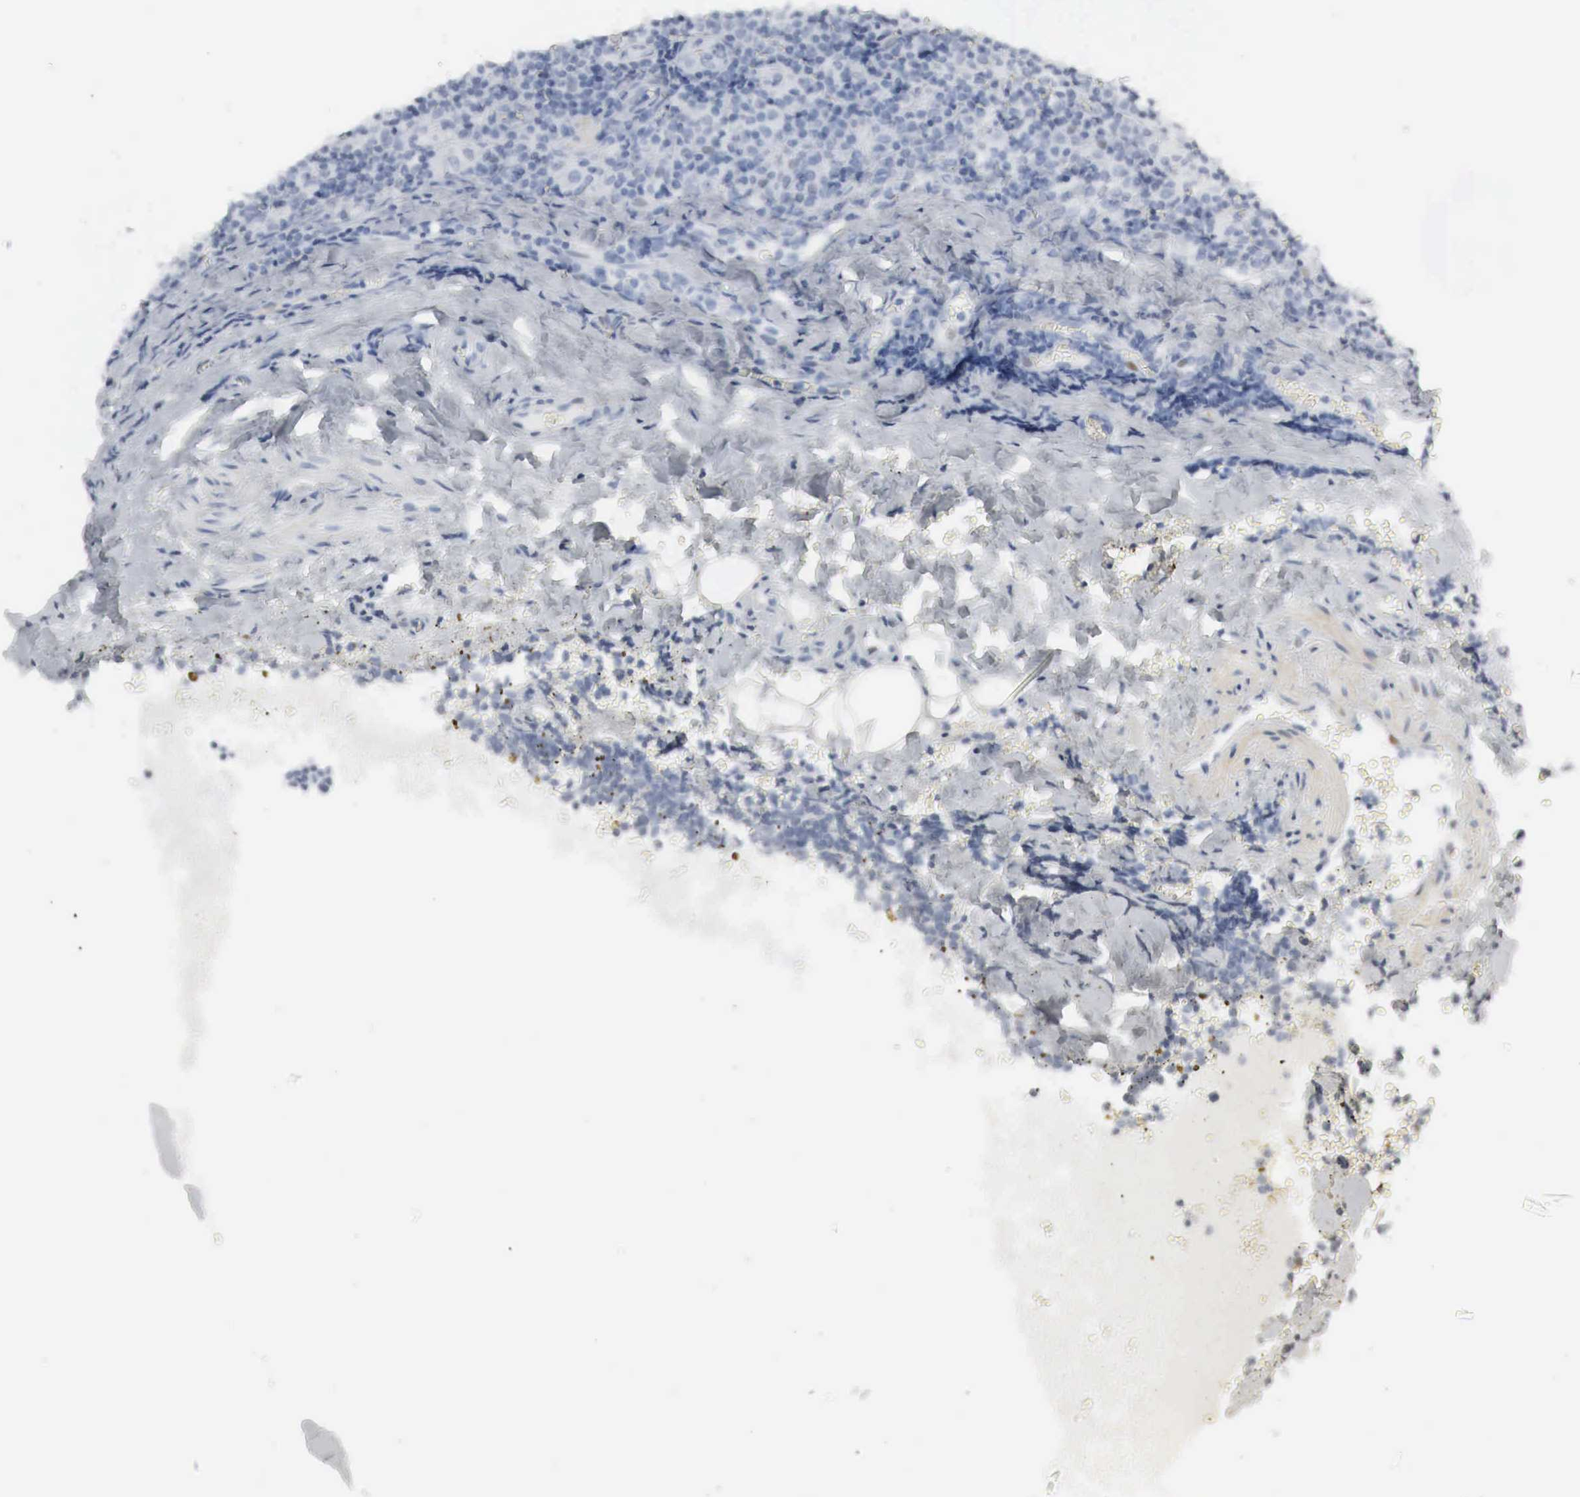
{"staining": {"intensity": "negative", "quantity": "none", "location": "none"}, "tissue": "lymphoma", "cell_type": "Tumor cells", "image_type": "cancer", "snomed": [{"axis": "morphology", "description": "Malignant lymphoma, non-Hodgkin's type, Low grade"}, {"axis": "topography", "description": "Lymph node"}], "caption": "Human lymphoma stained for a protein using IHC demonstrates no positivity in tumor cells.", "gene": "ERBB4", "patient": {"sex": "male", "age": 57}}